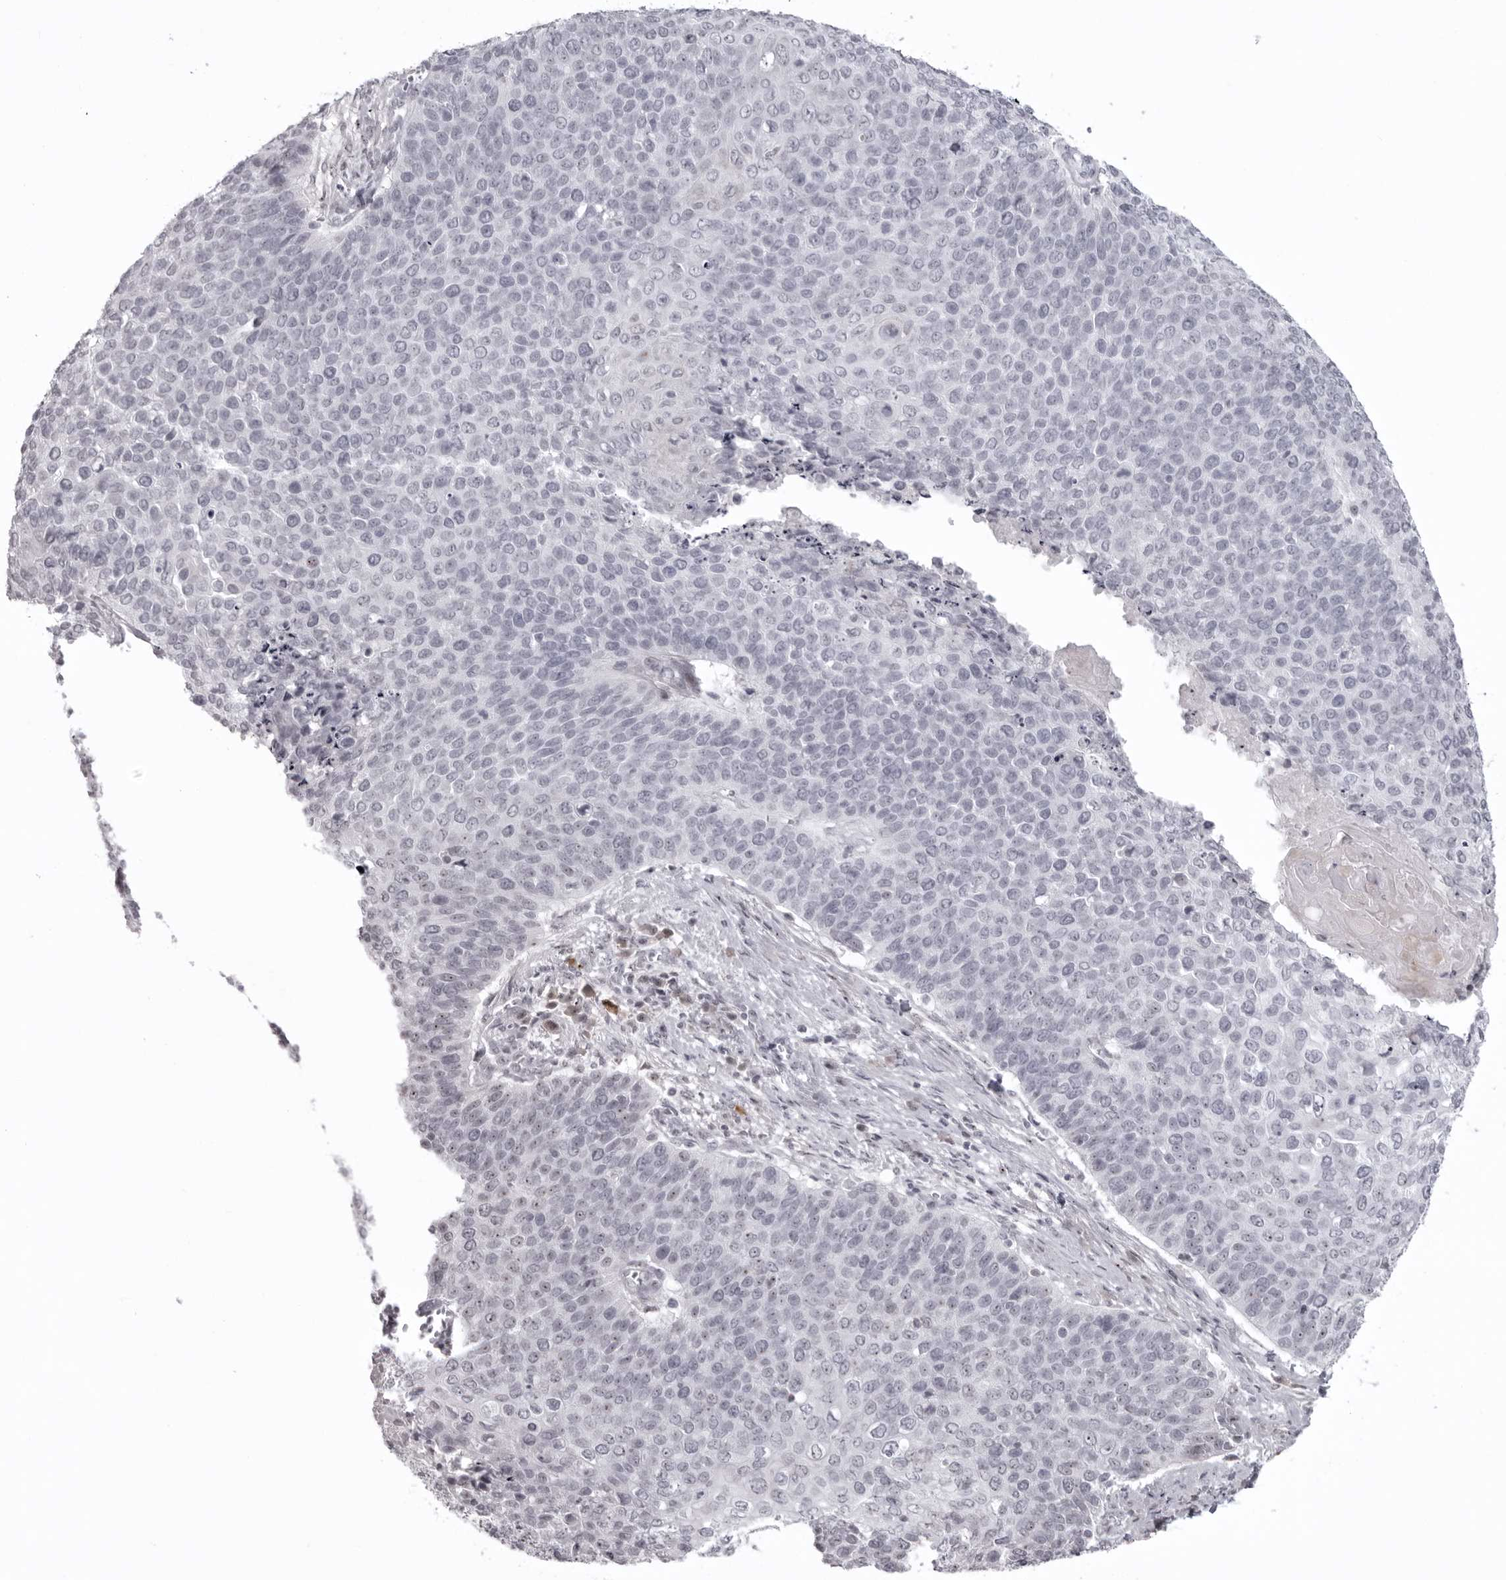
{"staining": {"intensity": "negative", "quantity": "none", "location": "none"}, "tissue": "cervical cancer", "cell_type": "Tumor cells", "image_type": "cancer", "snomed": [{"axis": "morphology", "description": "Squamous cell carcinoma, NOS"}, {"axis": "topography", "description": "Cervix"}], "caption": "Immunohistochemical staining of human cervical cancer (squamous cell carcinoma) exhibits no significant staining in tumor cells. The staining was performed using DAB (3,3'-diaminobenzidine) to visualize the protein expression in brown, while the nuclei were stained in blue with hematoxylin (Magnification: 20x).", "gene": "HELZ", "patient": {"sex": "female", "age": 39}}